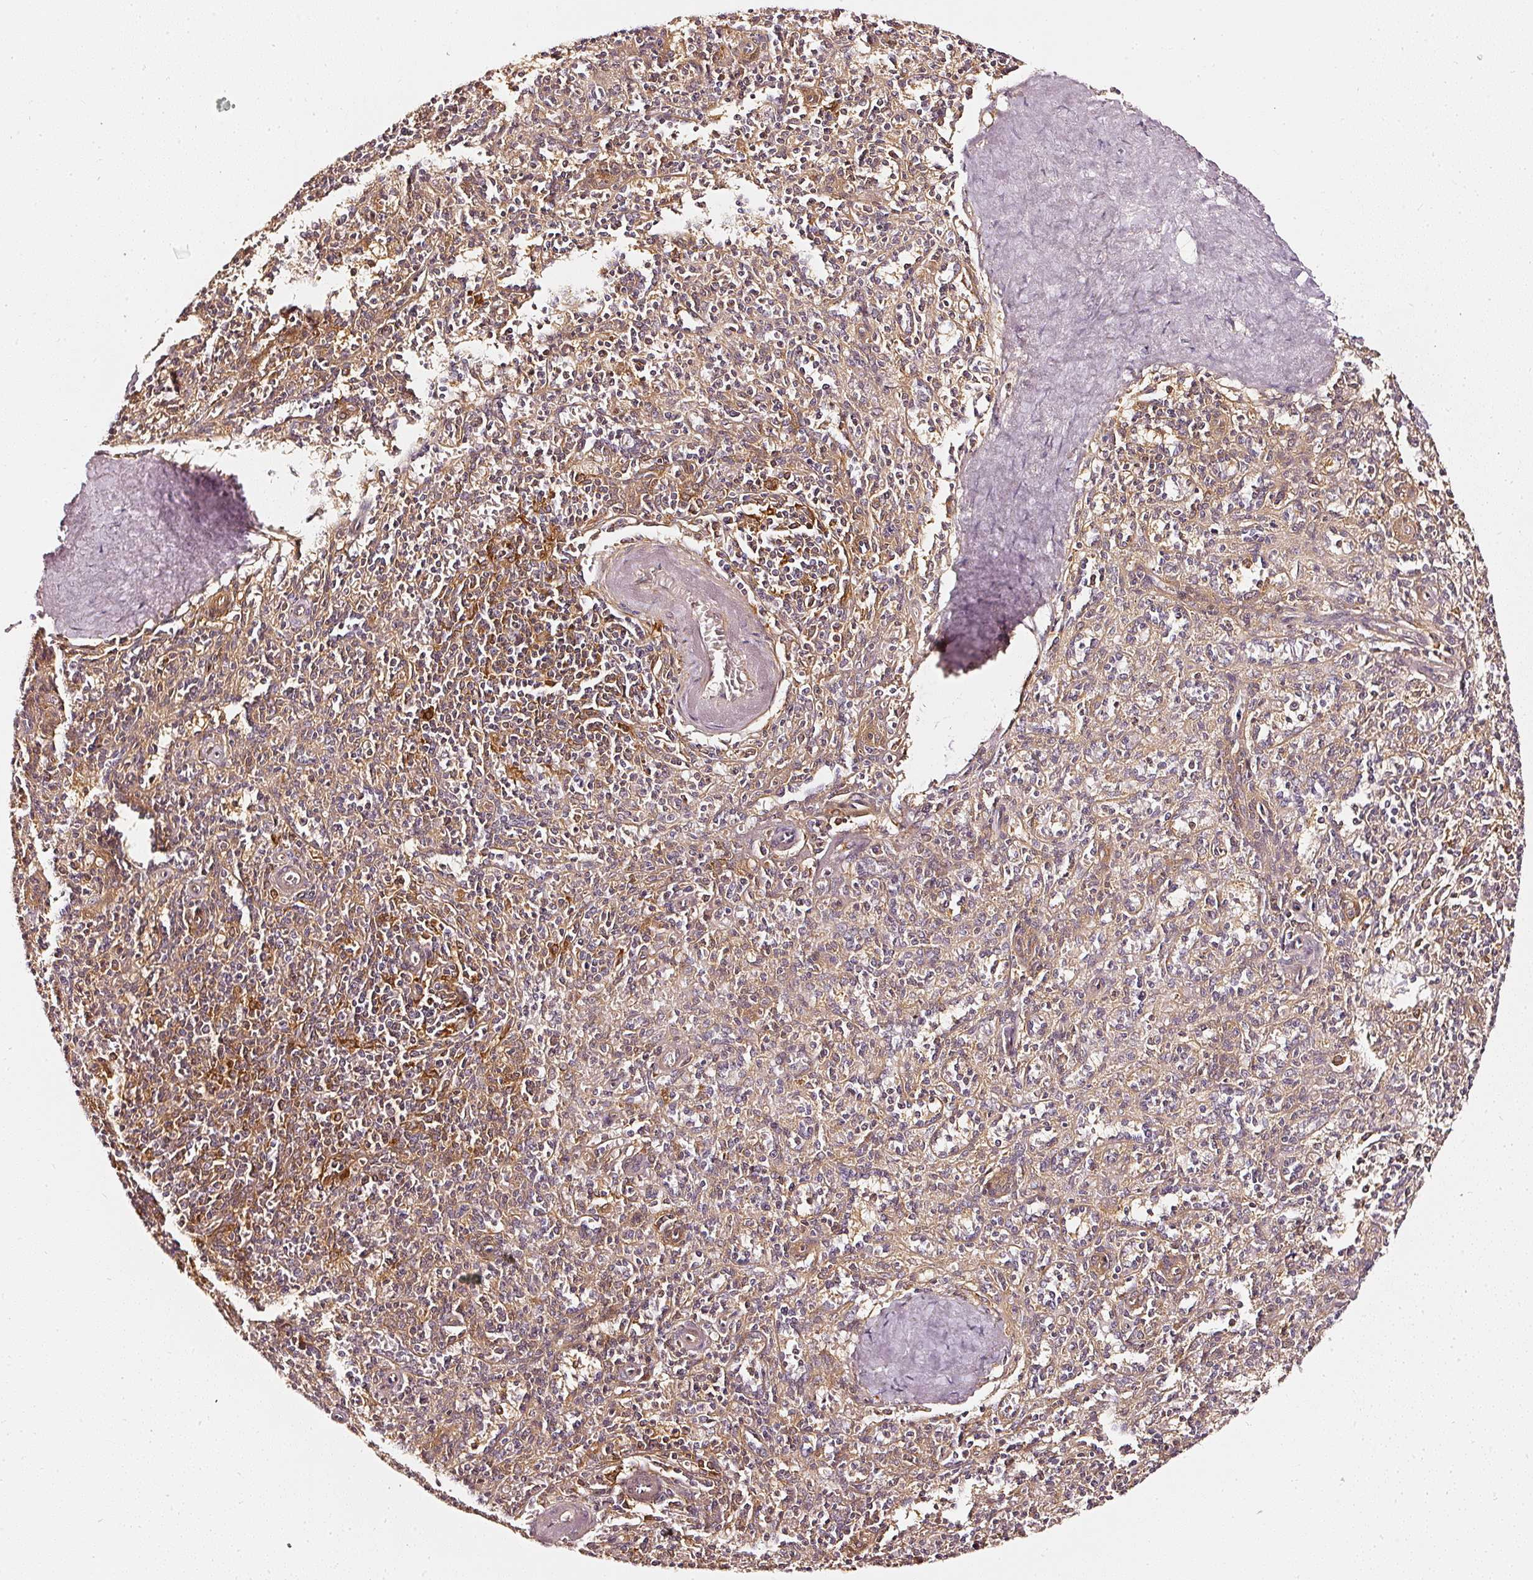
{"staining": {"intensity": "moderate", "quantity": ">75%", "location": "cytoplasmic/membranous,nuclear"}, "tissue": "spleen", "cell_type": "Cells in red pulp", "image_type": "normal", "snomed": [{"axis": "morphology", "description": "Normal tissue, NOS"}, {"axis": "topography", "description": "Spleen"}], "caption": "IHC of normal human spleen demonstrates medium levels of moderate cytoplasmic/membranous,nuclear staining in about >75% of cells in red pulp. The staining is performed using DAB brown chromogen to label protein expression. The nuclei are counter-stained blue using hematoxylin.", "gene": "ASMTL", "patient": {"sex": "female", "age": 70}}